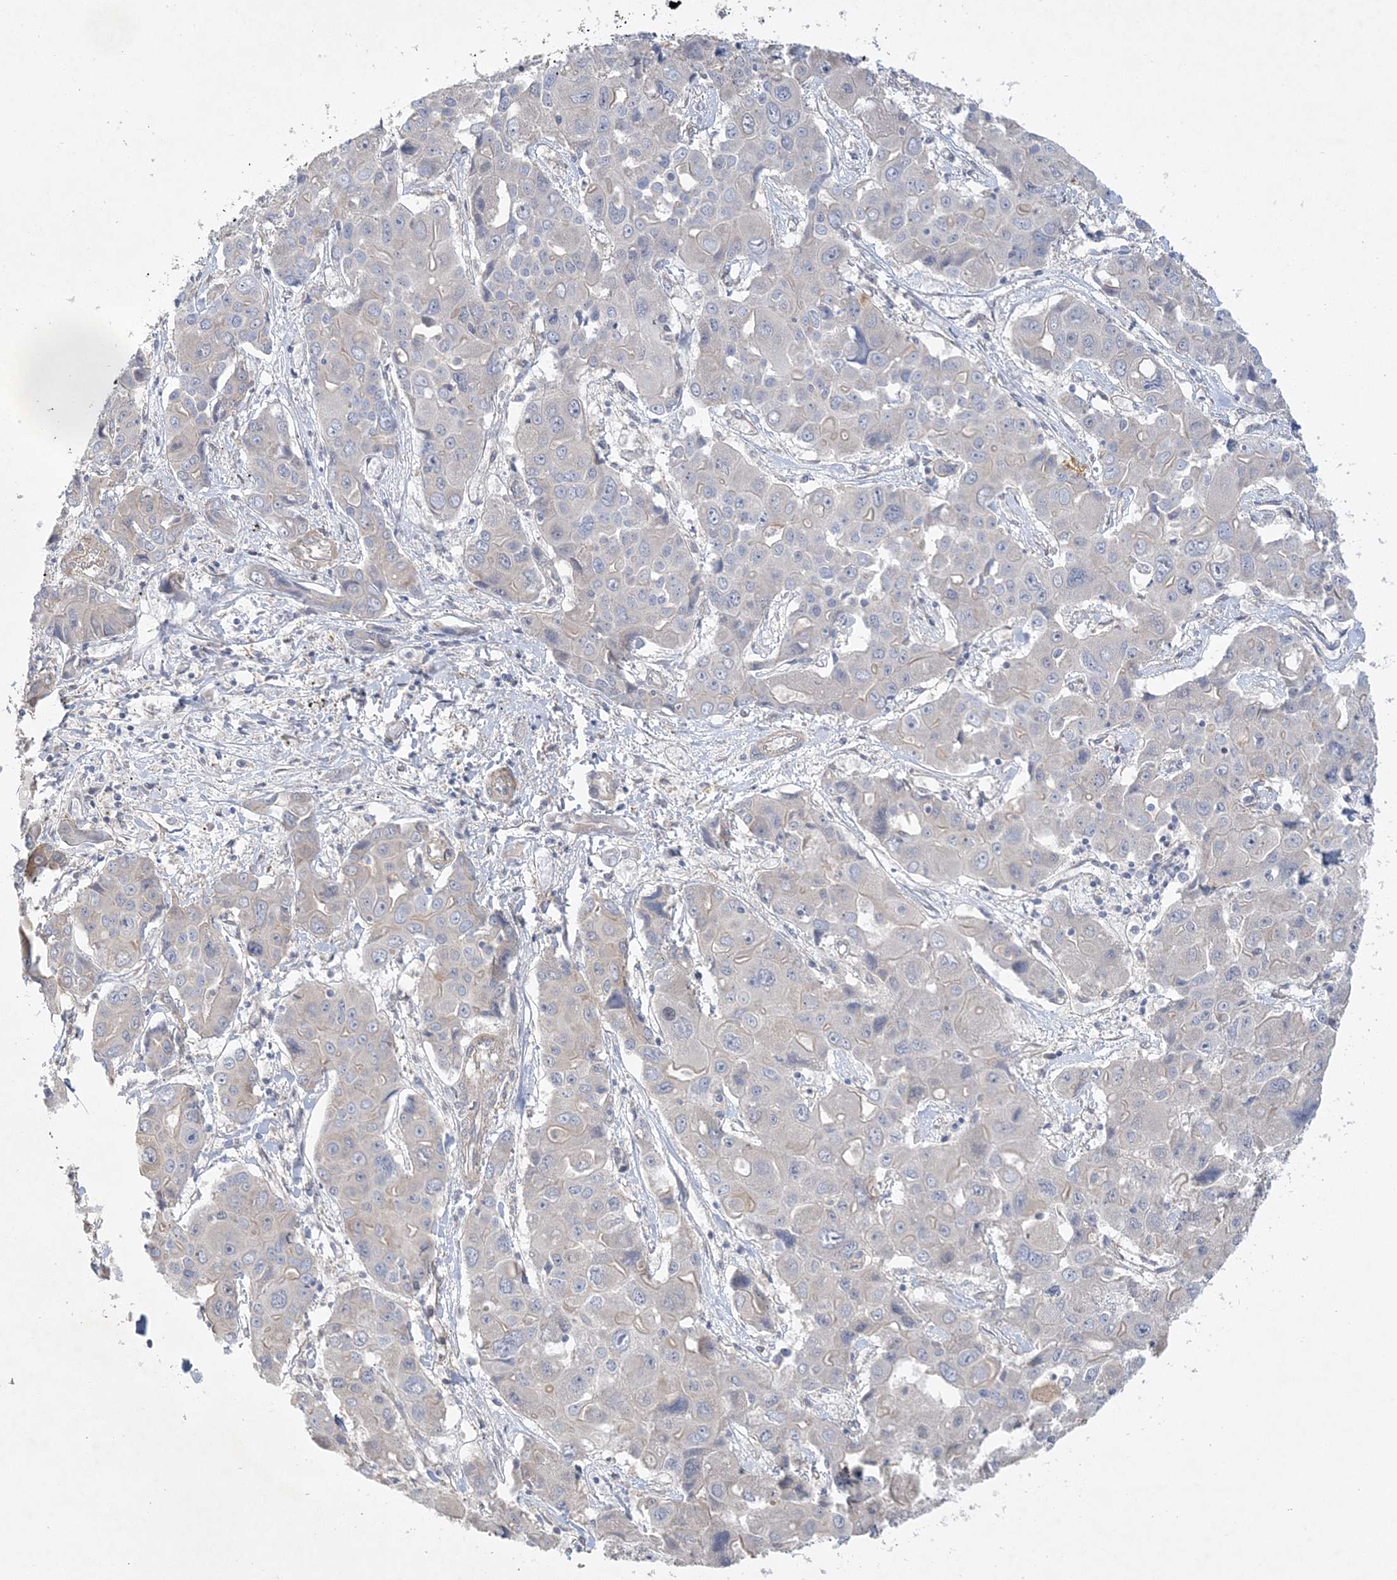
{"staining": {"intensity": "negative", "quantity": "none", "location": "none"}, "tissue": "liver cancer", "cell_type": "Tumor cells", "image_type": "cancer", "snomed": [{"axis": "morphology", "description": "Cholangiocarcinoma"}, {"axis": "topography", "description": "Liver"}], "caption": "A histopathology image of cholangiocarcinoma (liver) stained for a protein demonstrates no brown staining in tumor cells. (DAB IHC visualized using brightfield microscopy, high magnification).", "gene": "MAP4K5", "patient": {"sex": "male", "age": 67}}